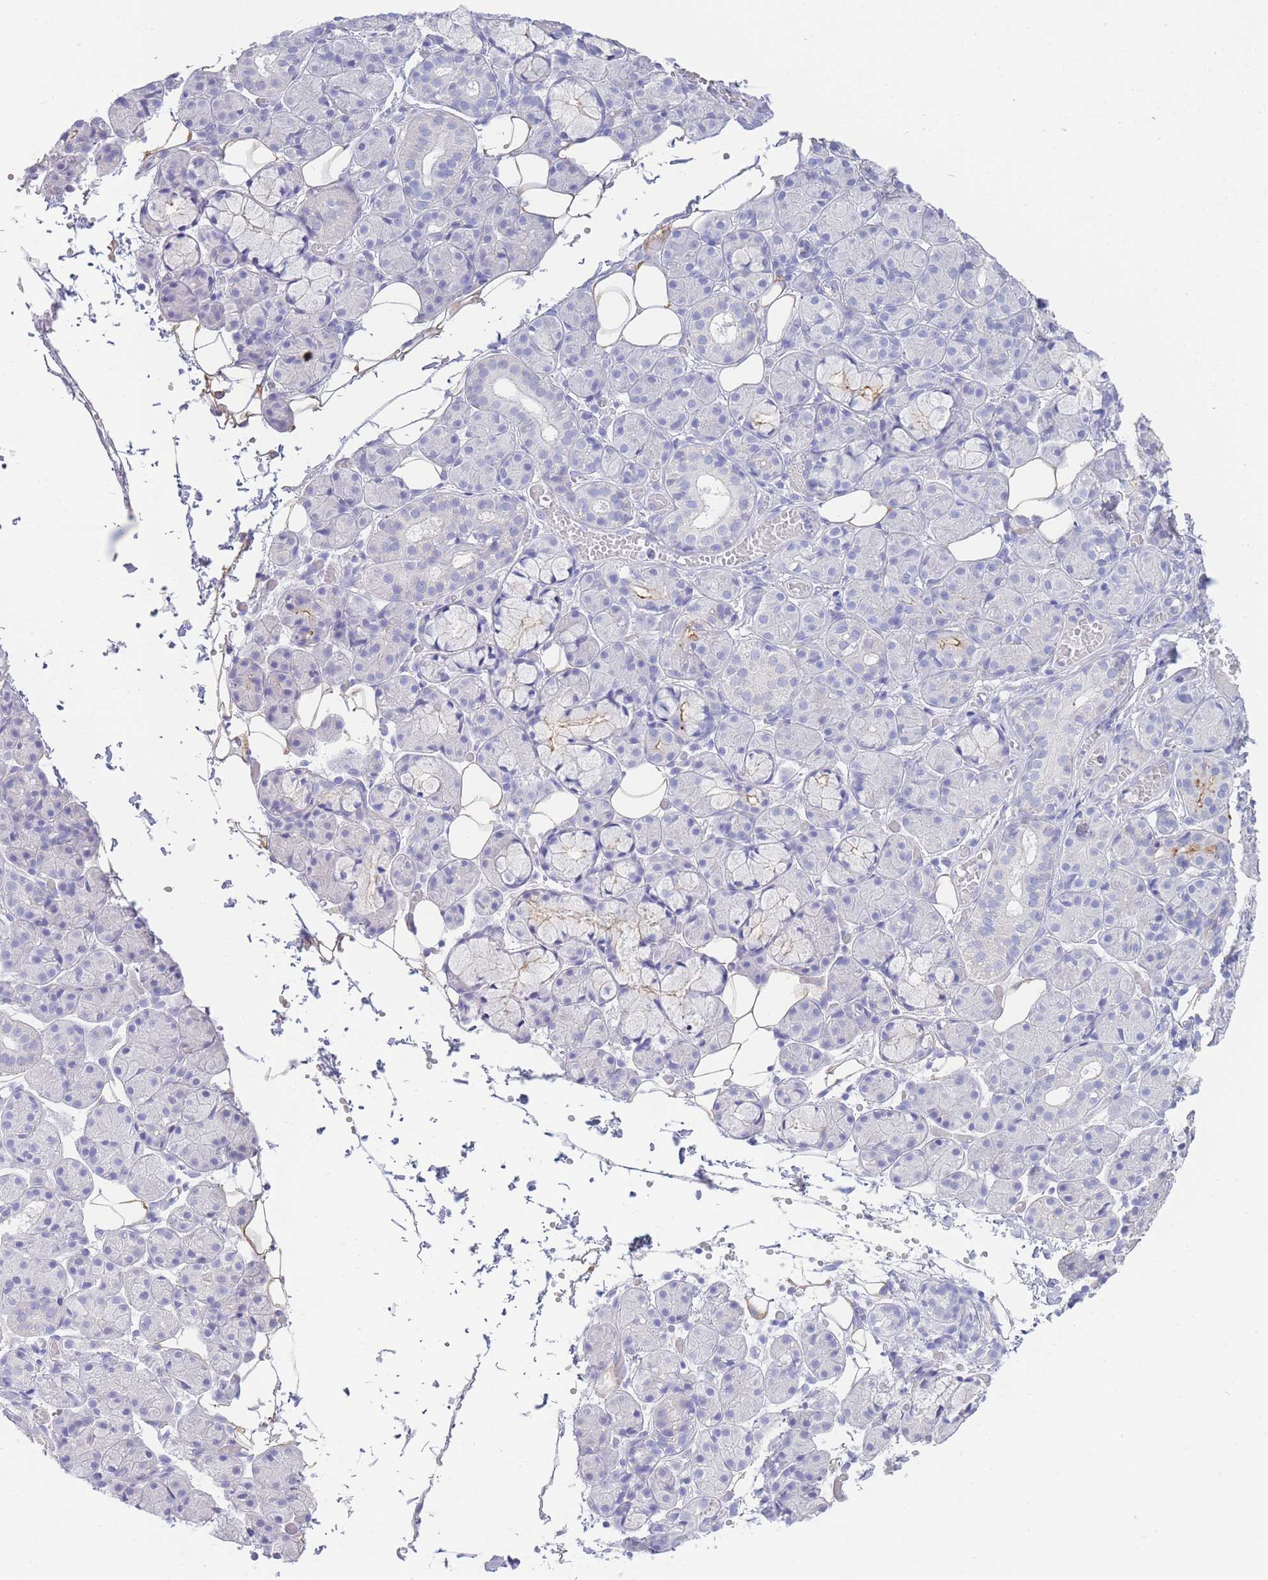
{"staining": {"intensity": "negative", "quantity": "none", "location": "none"}, "tissue": "salivary gland", "cell_type": "Glandular cells", "image_type": "normal", "snomed": [{"axis": "morphology", "description": "Normal tissue, NOS"}, {"axis": "topography", "description": "Salivary gland"}], "caption": "Glandular cells show no significant expression in benign salivary gland.", "gene": "LRRC37A2", "patient": {"sex": "male", "age": 63}}